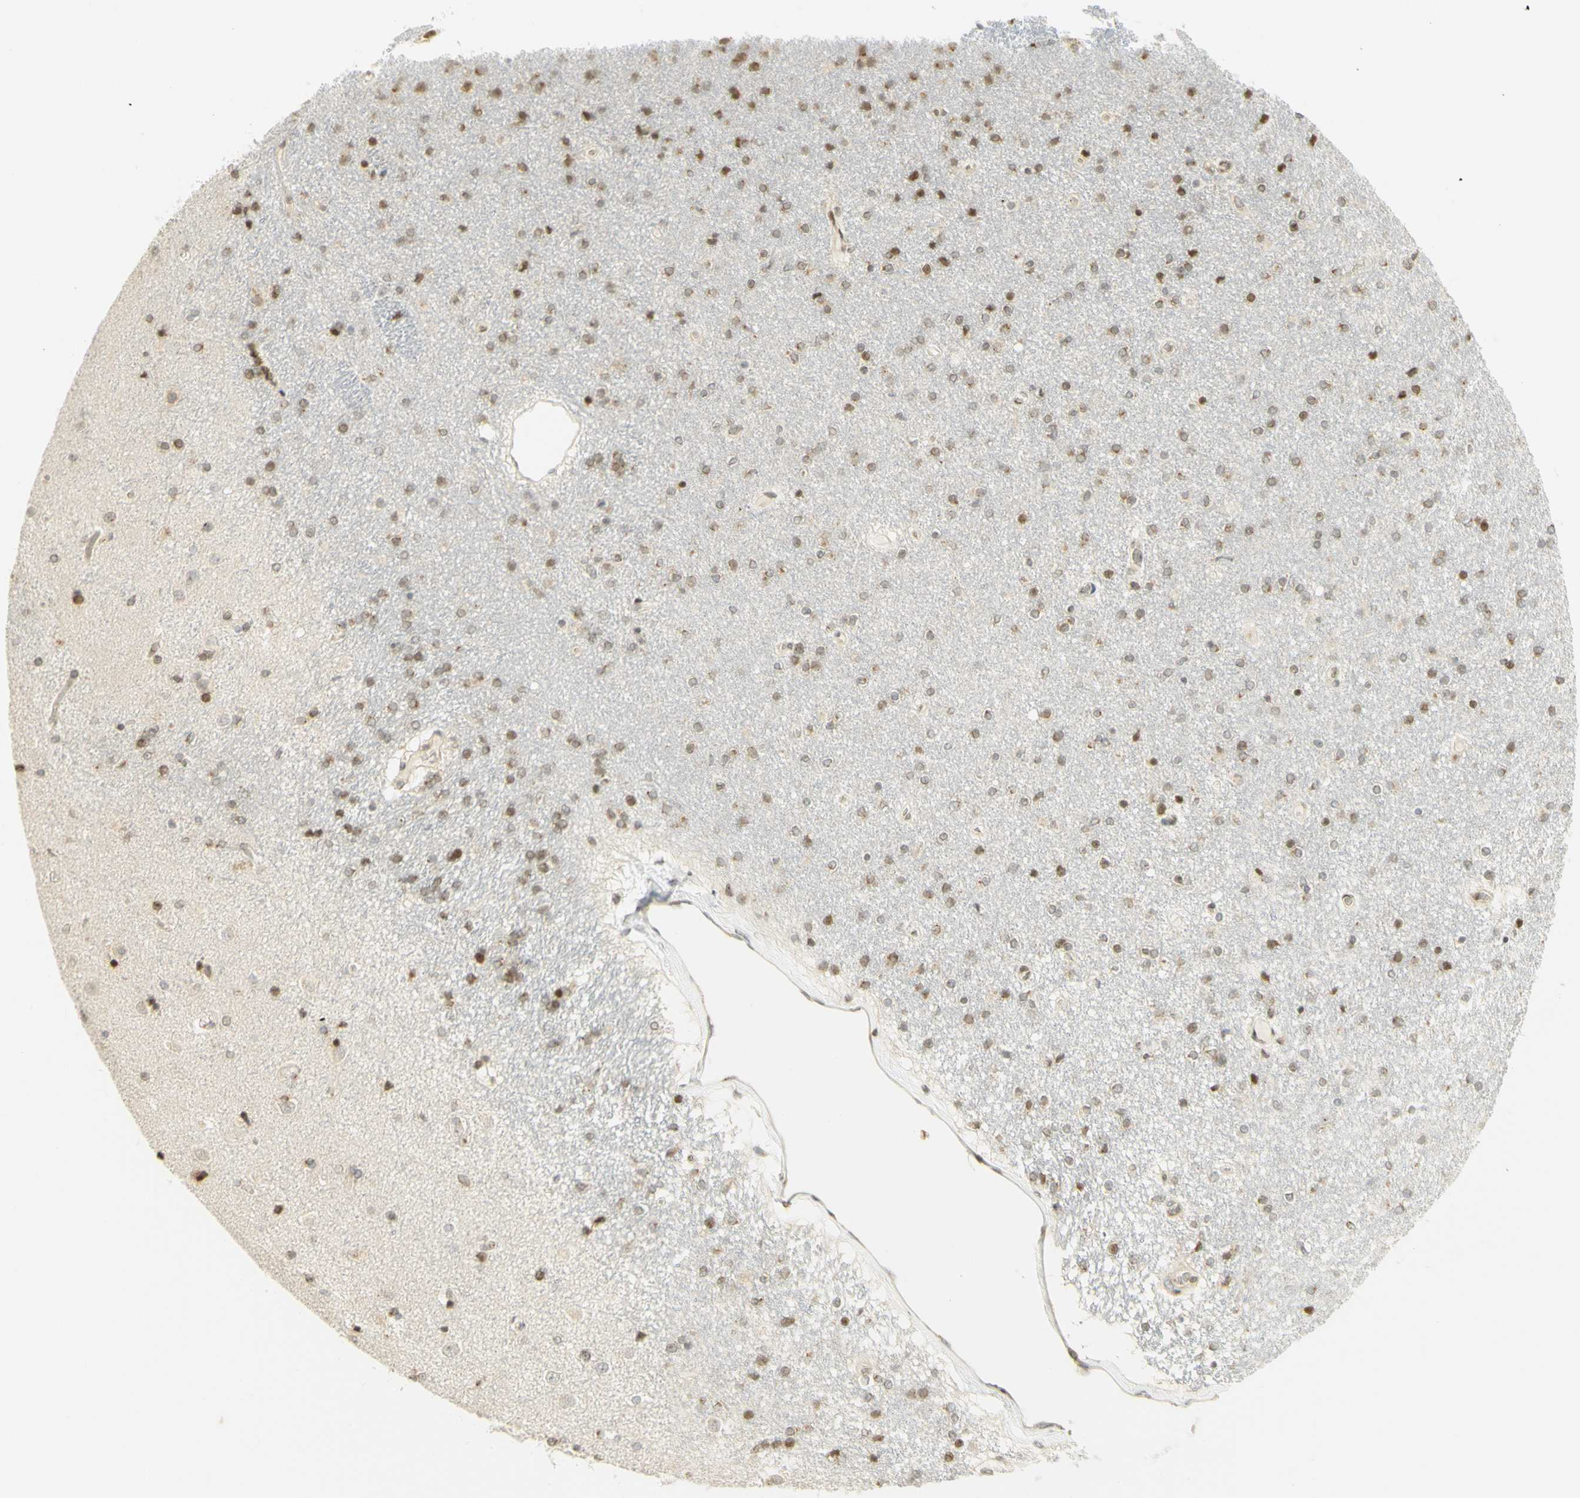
{"staining": {"intensity": "moderate", "quantity": "25%-75%", "location": "nuclear"}, "tissue": "caudate", "cell_type": "Glial cells", "image_type": "normal", "snomed": [{"axis": "morphology", "description": "Normal tissue, NOS"}, {"axis": "topography", "description": "Lateral ventricle wall"}], "caption": "The micrograph reveals a brown stain indicating the presence of a protein in the nuclear of glial cells in caudate. Immunohistochemistry (ihc) stains the protein in brown and the nuclei are stained blue.", "gene": "KIF11", "patient": {"sex": "female", "age": 54}}